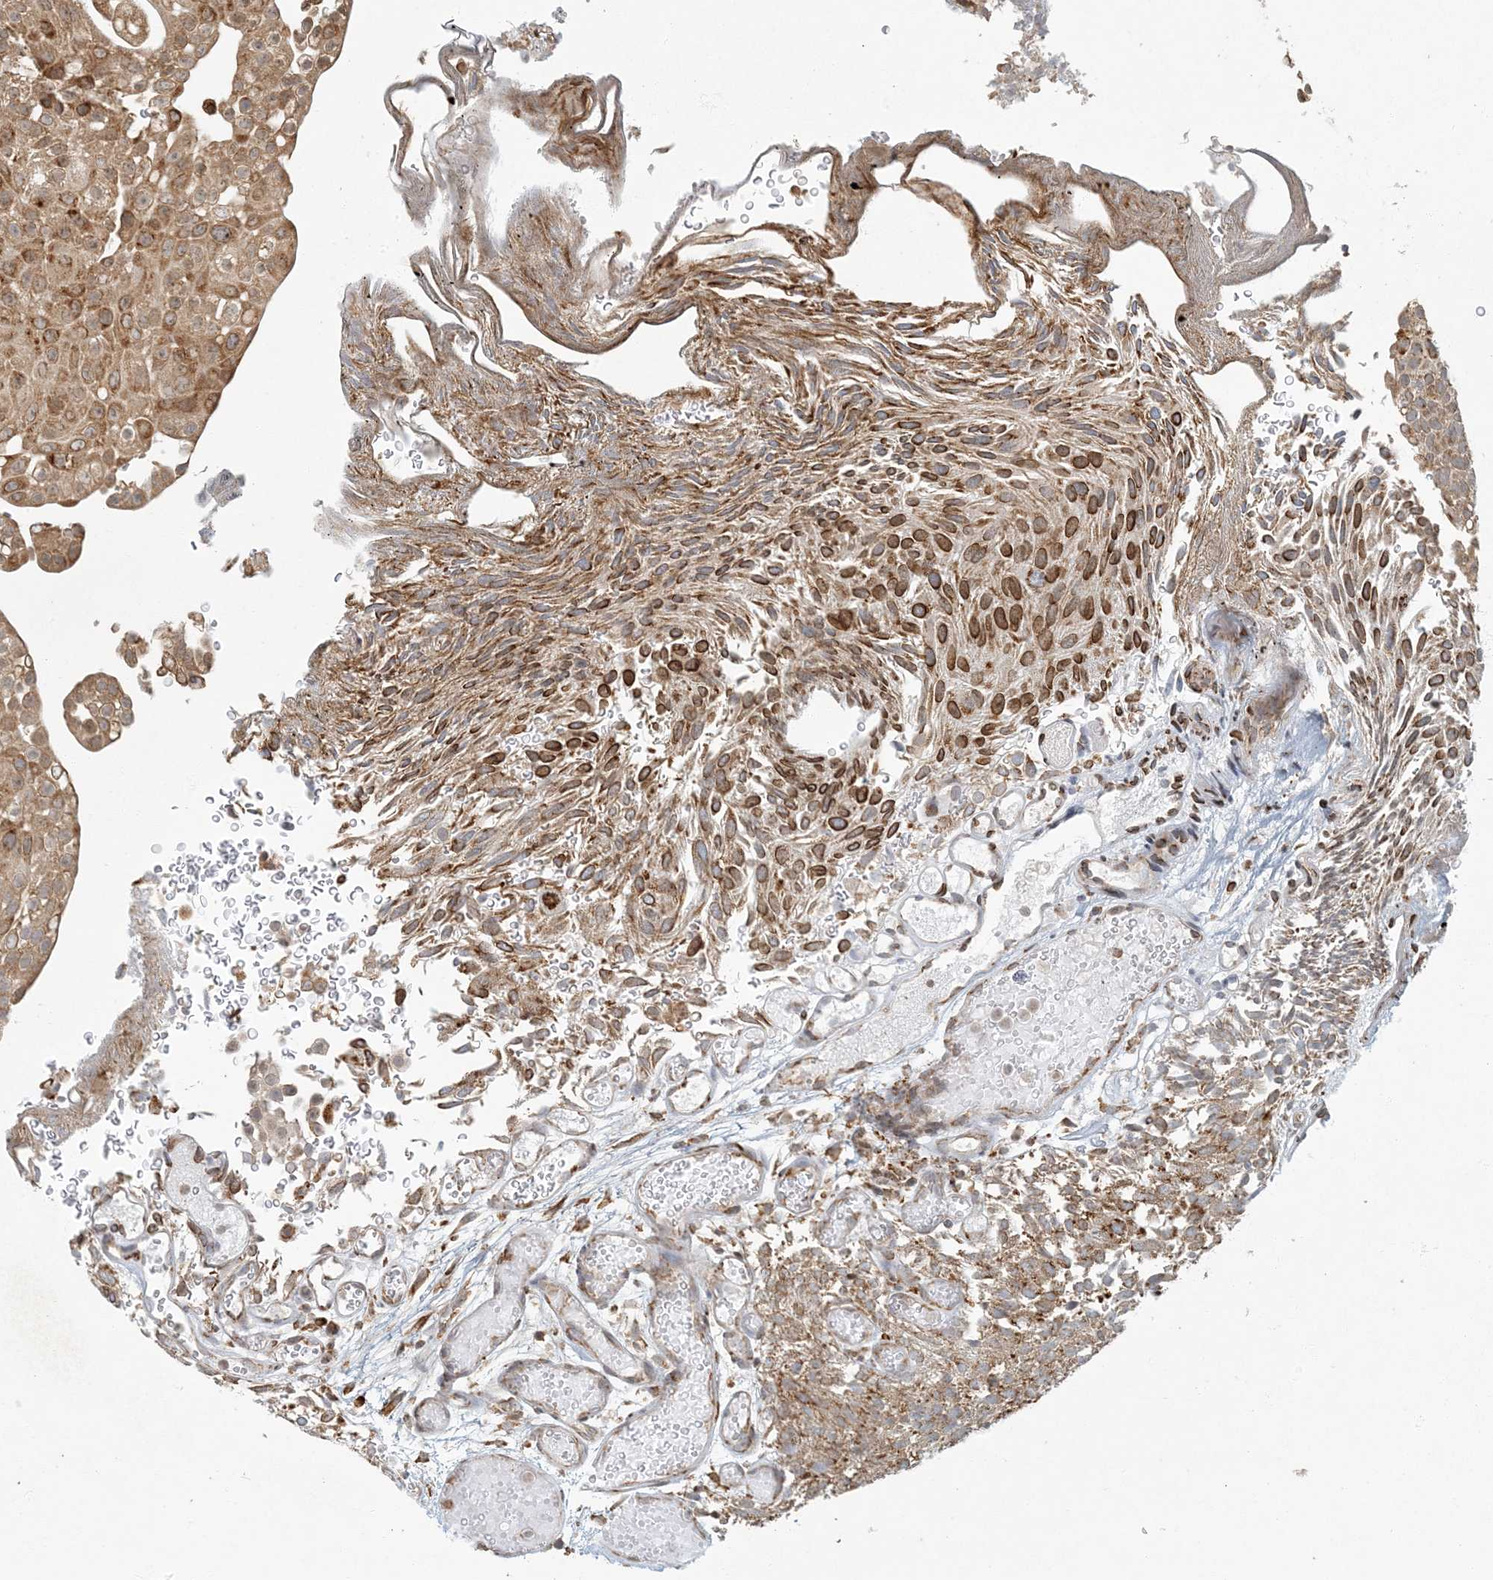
{"staining": {"intensity": "moderate", "quantity": ">75%", "location": "cytoplasmic/membranous"}, "tissue": "urothelial cancer", "cell_type": "Tumor cells", "image_type": "cancer", "snomed": [{"axis": "morphology", "description": "Urothelial carcinoma, Low grade"}, {"axis": "topography", "description": "Urinary bladder"}], "caption": "Brown immunohistochemical staining in low-grade urothelial carcinoma displays moderate cytoplasmic/membranous positivity in approximately >75% of tumor cells. (Brightfield microscopy of DAB IHC at high magnification).", "gene": "AK9", "patient": {"sex": "male", "age": 78}}